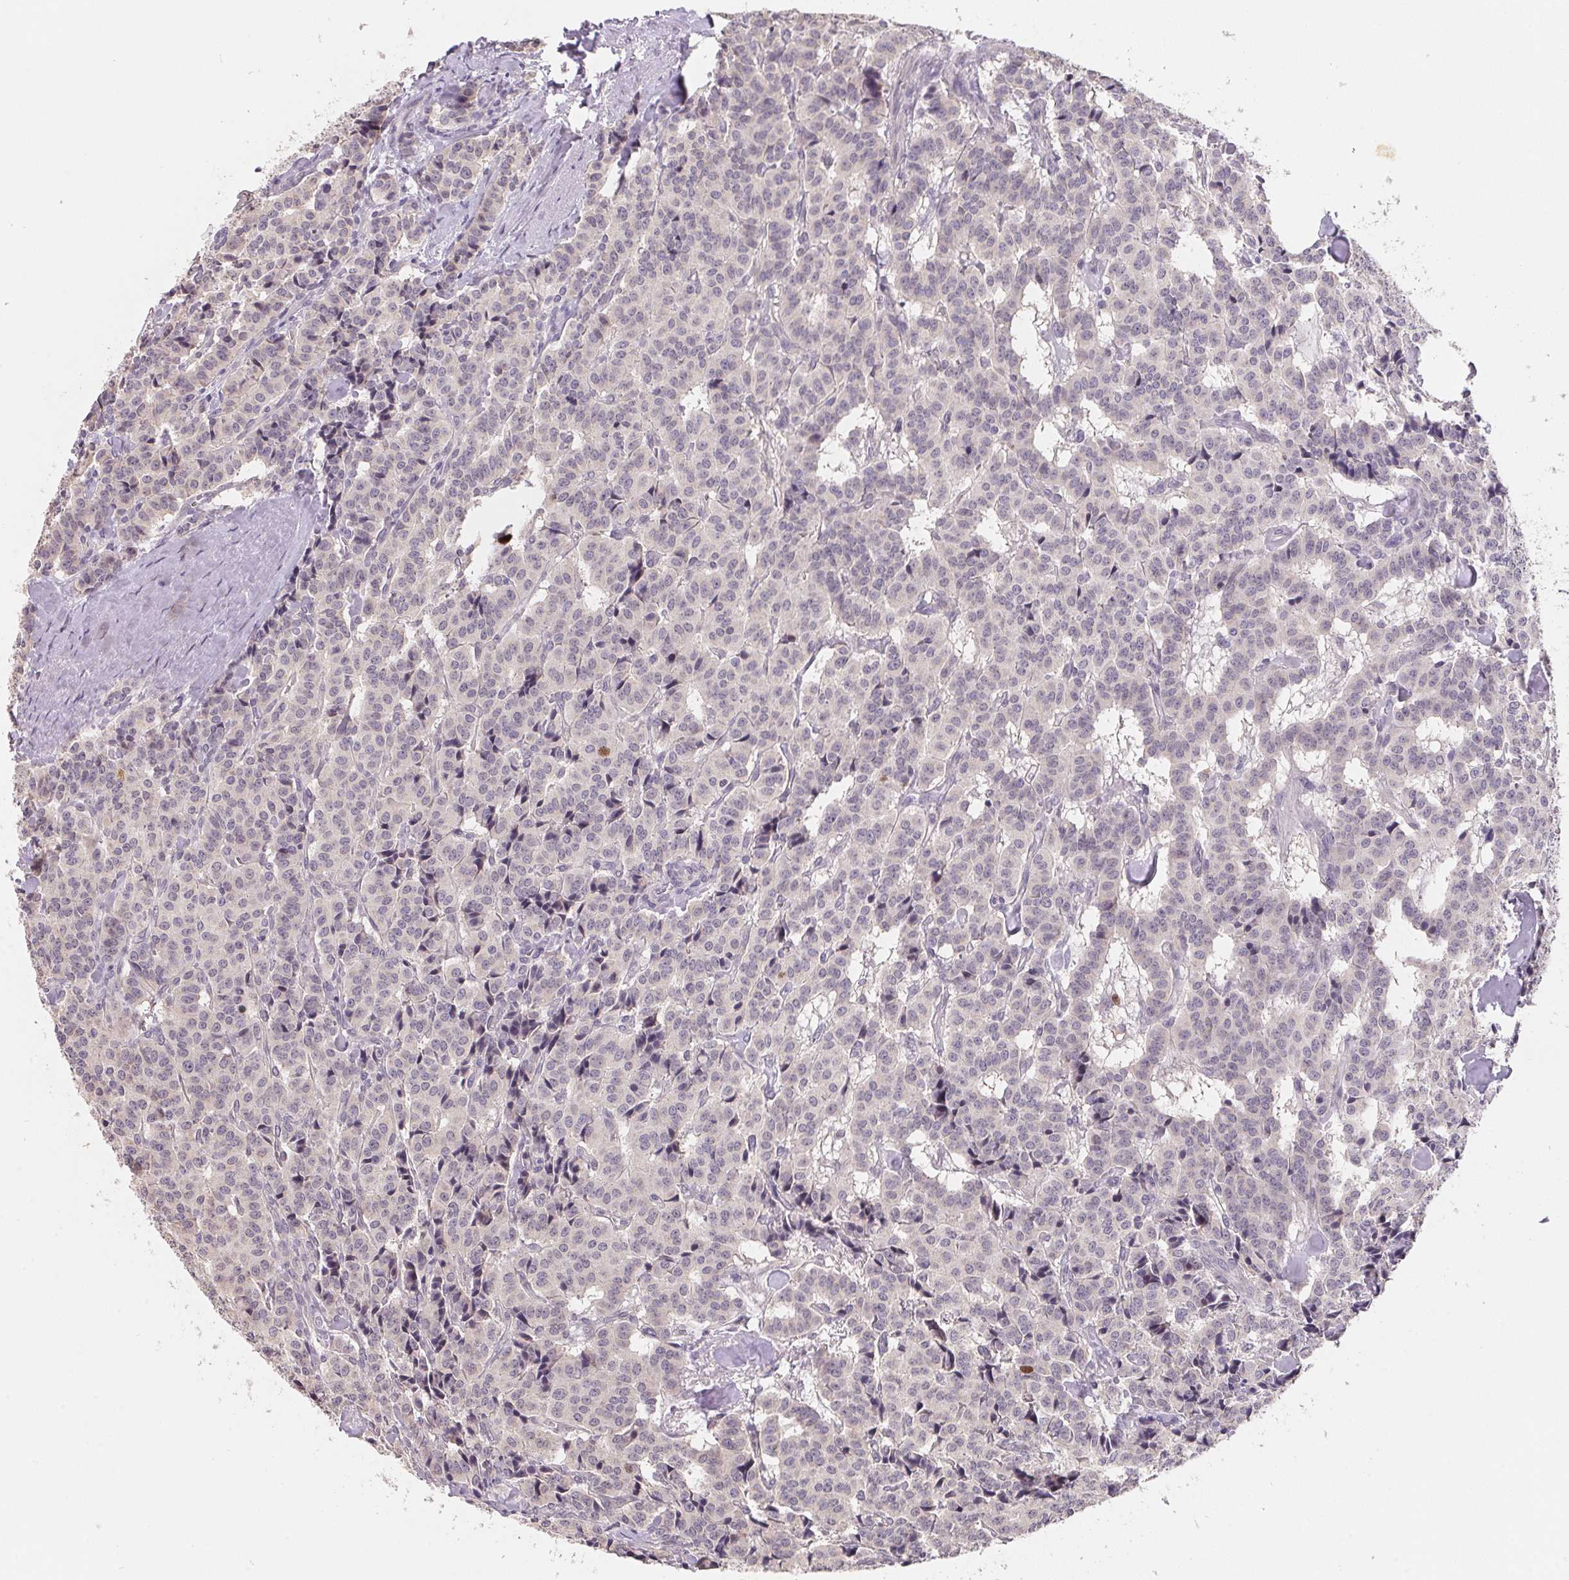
{"staining": {"intensity": "negative", "quantity": "none", "location": "none"}, "tissue": "carcinoid", "cell_type": "Tumor cells", "image_type": "cancer", "snomed": [{"axis": "morphology", "description": "Normal tissue, NOS"}, {"axis": "morphology", "description": "Carcinoid, malignant, NOS"}, {"axis": "topography", "description": "Lung"}], "caption": "A histopathology image of carcinoid stained for a protein shows no brown staining in tumor cells.", "gene": "KIFC1", "patient": {"sex": "female", "age": 46}}